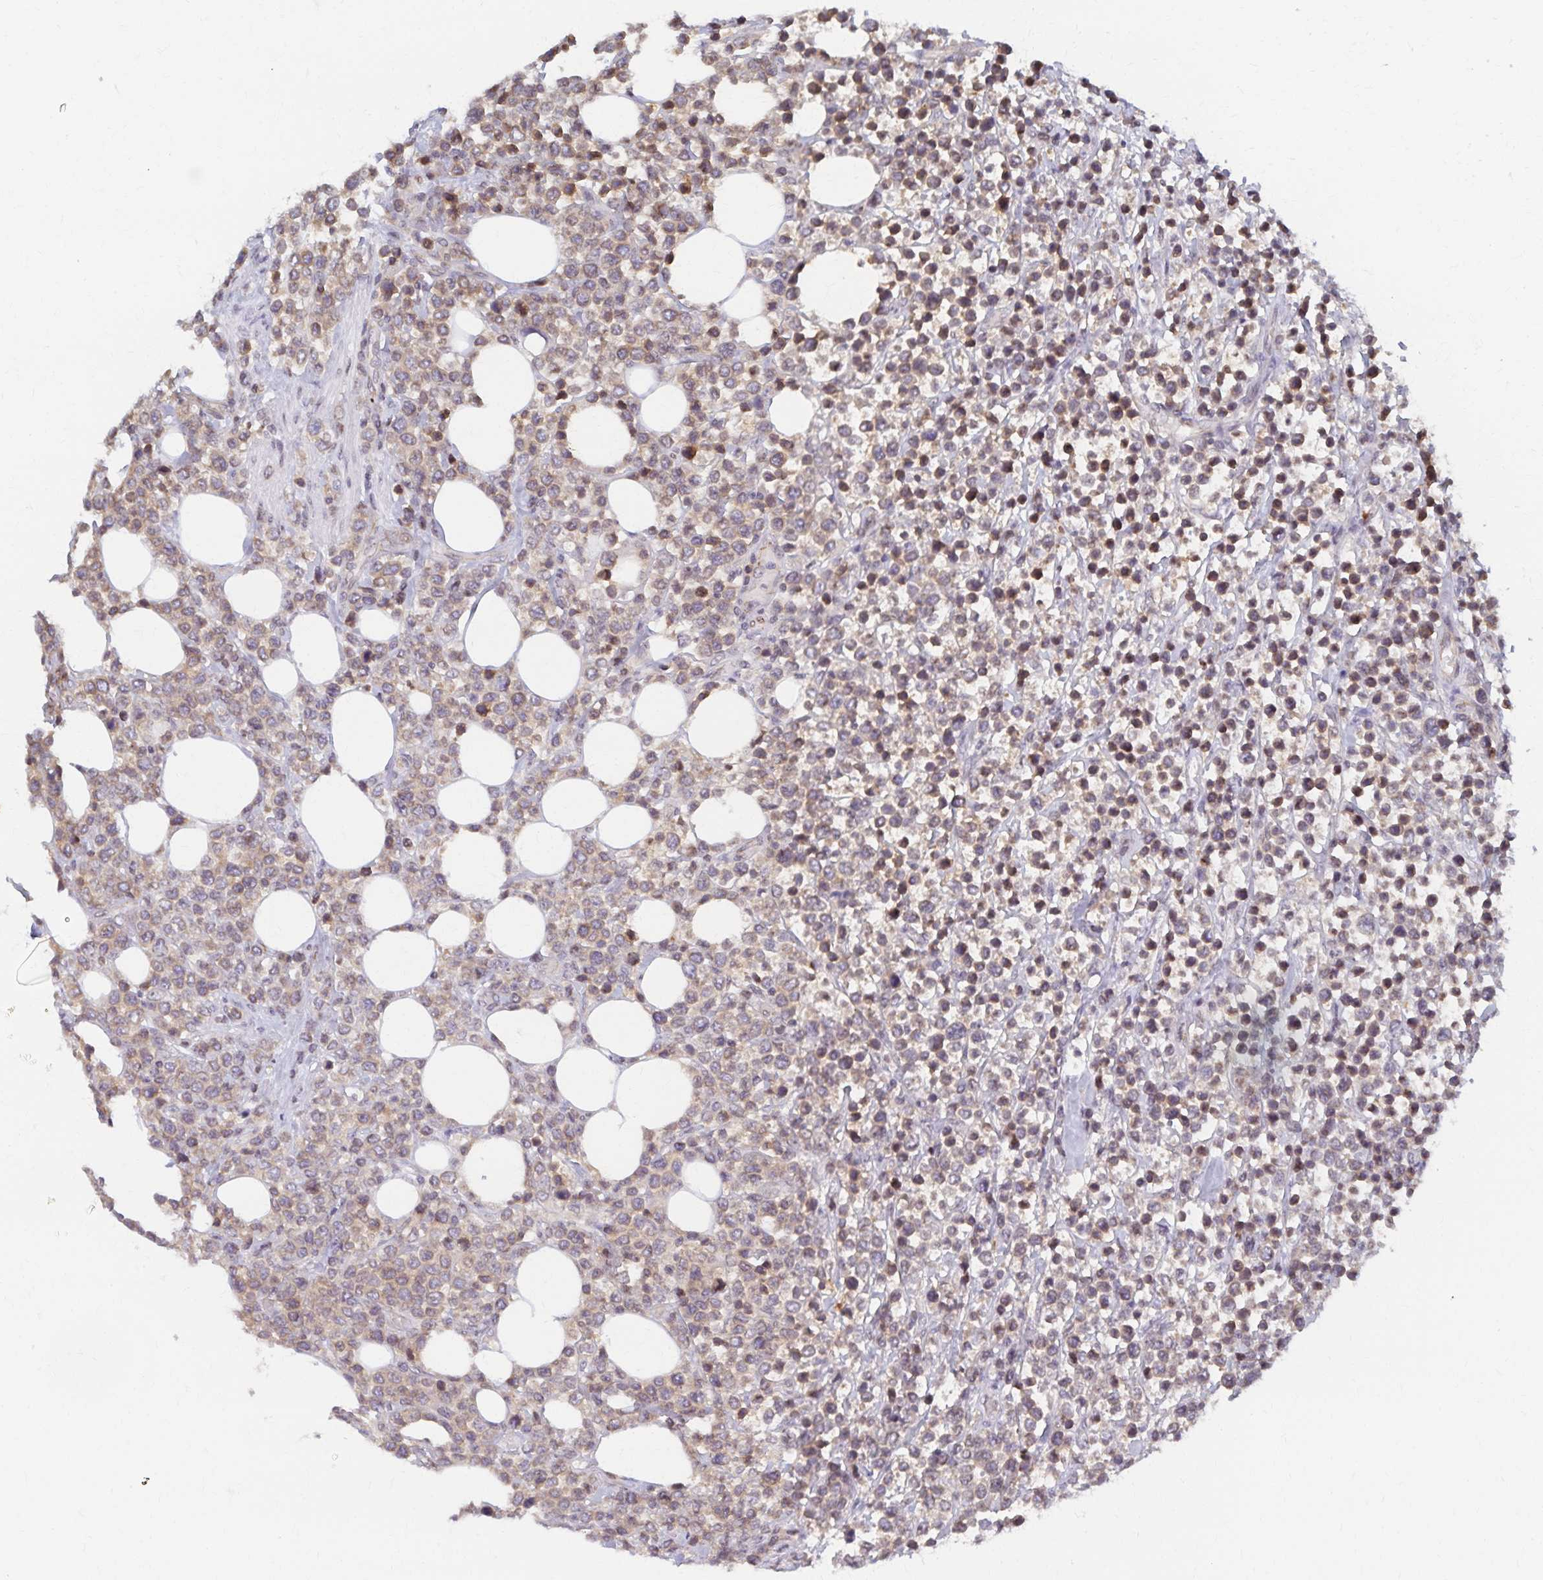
{"staining": {"intensity": "weak", "quantity": "25%-75%", "location": "cytoplasmic/membranous,nuclear"}, "tissue": "lymphoma", "cell_type": "Tumor cells", "image_type": "cancer", "snomed": [{"axis": "morphology", "description": "Malignant lymphoma, non-Hodgkin's type, High grade"}, {"axis": "topography", "description": "Soft tissue"}], "caption": "Human malignant lymphoma, non-Hodgkin's type (high-grade) stained for a protein (brown) reveals weak cytoplasmic/membranous and nuclear positive expression in about 25%-75% of tumor cells.", "gene": "RAB9B", "patient": {"sex": "female", "age": 56}}